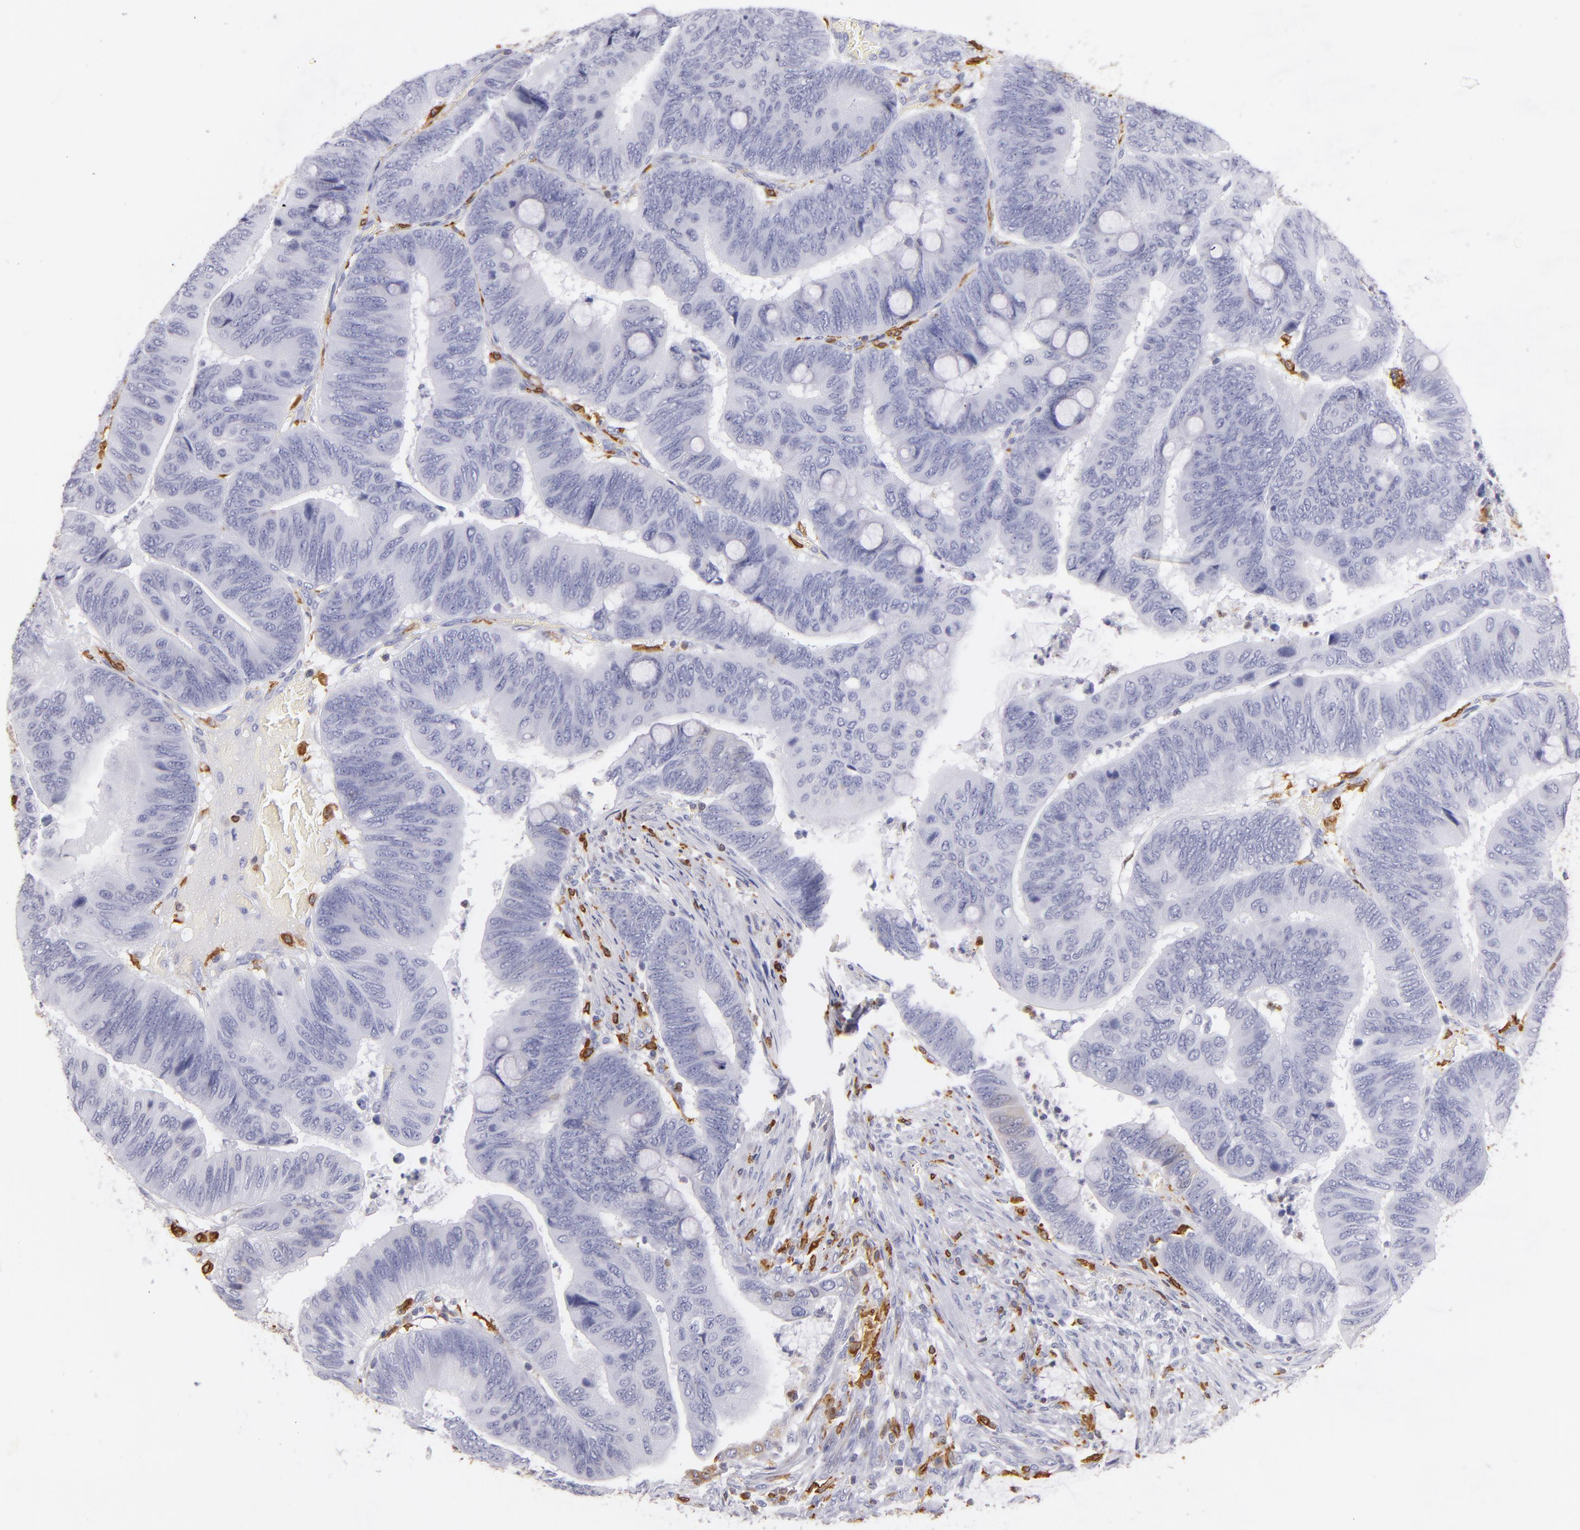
{"staining": {"intensity": "moderate", "quantity": "<25%", "location": "cytoplasmic/membranous"}, "tissue": "colorectal cancer", "cell_type": "Tumor cells", "image_type": "cancer", "snomed": [{"axis": "morphology", "description": "Normal tissue, NOS"}, {"axis": "morphology", "description": "Adenocarcinoma, NOS"}, {"axis": "topography", "description": "Rectum"}], "caption": "Immunohistochemical staining of colorectal adenocarcinoma displays low levels of moderate cytoplasmic/membranous protein positivity in about <25% of tumor cells.", "gene": "CD74", "patient": {"sex": "male", "age": 92}}